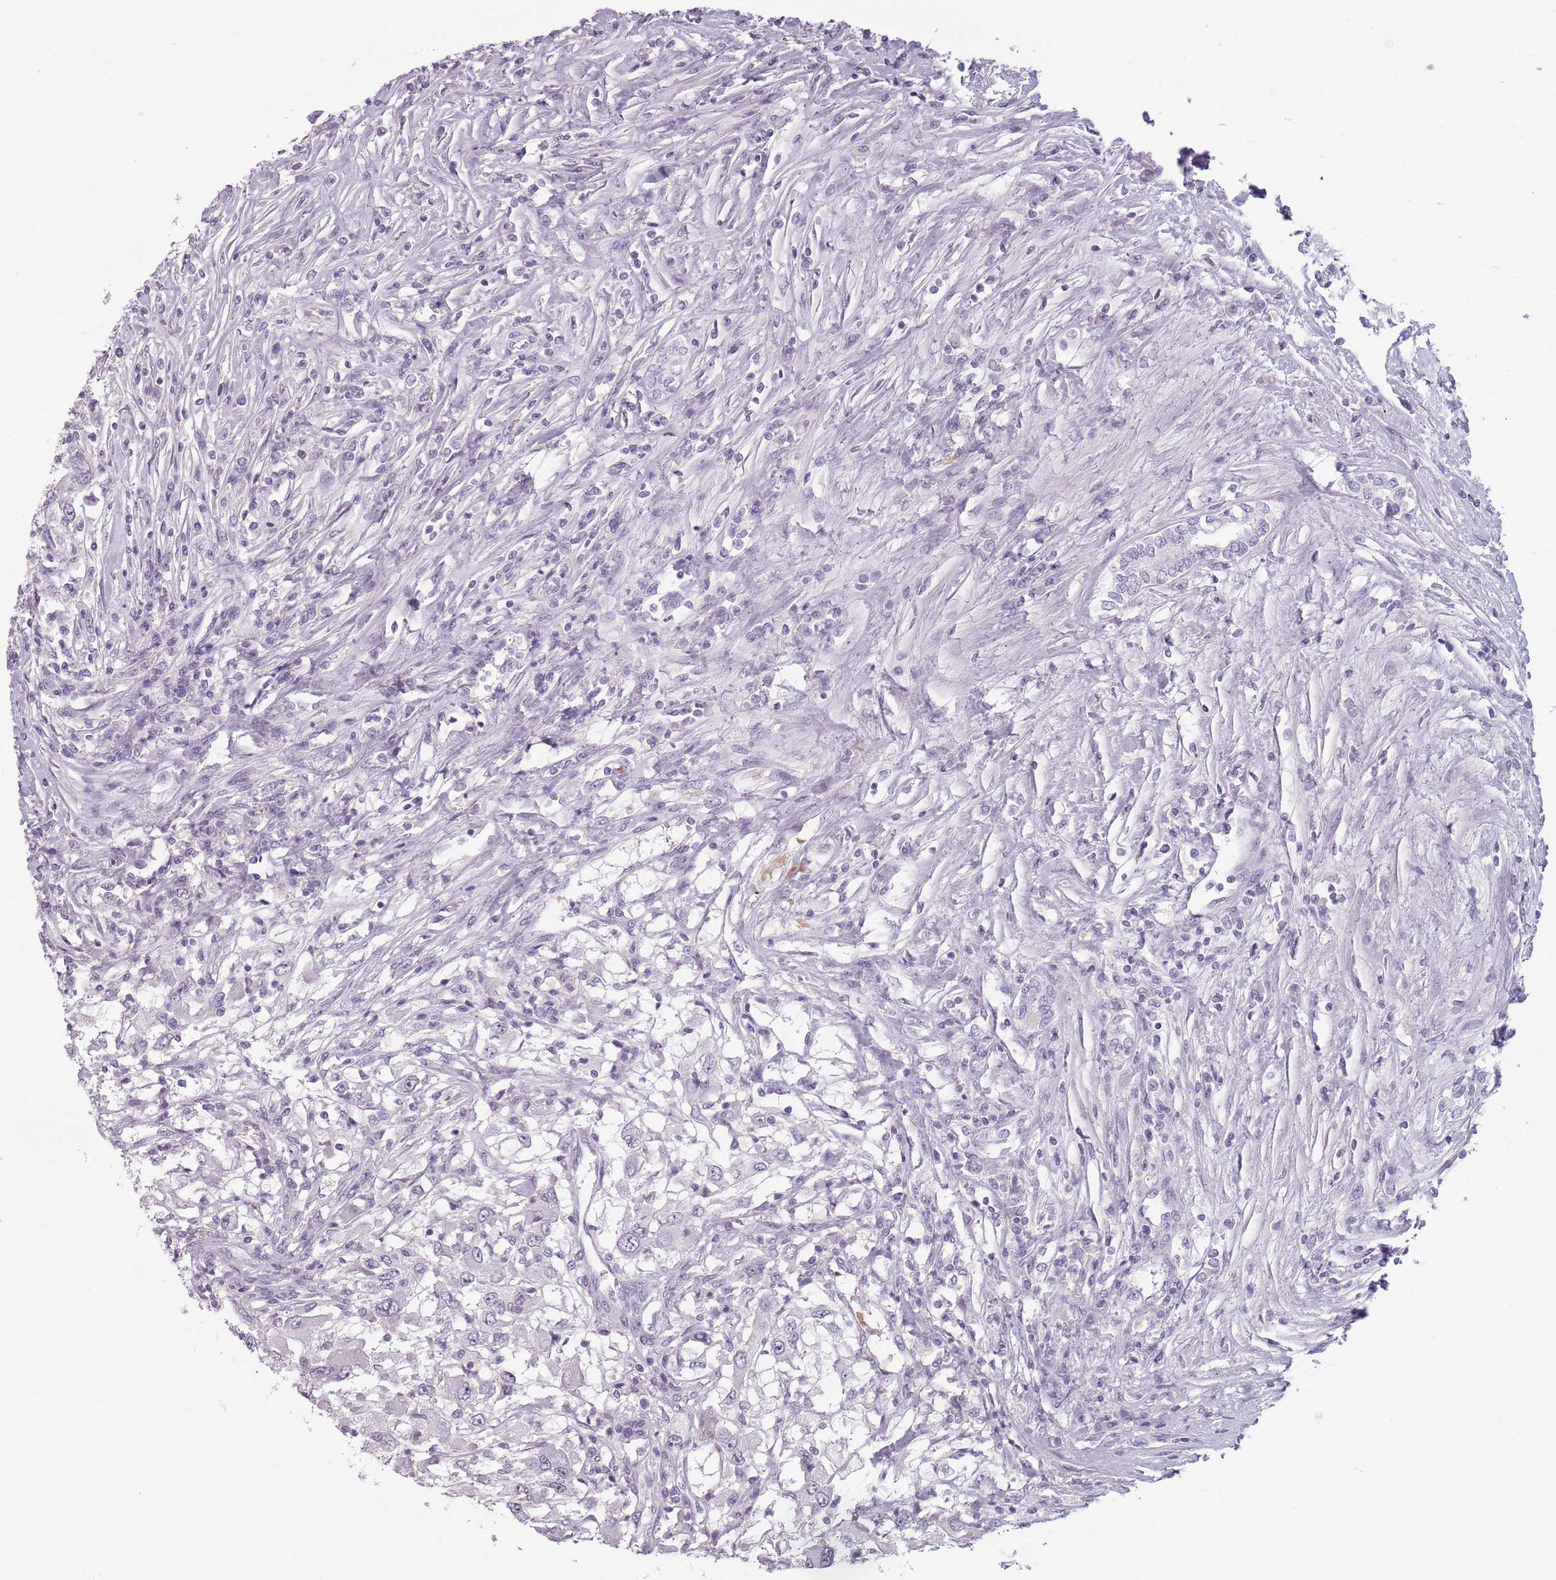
{"staining": {"intensity": "negative", "quantity": "none", "location": "none"}, "tissue": "renal cancer", "cell_type": "Tumor cells", "image_type": "cancer", "snomed": [{"axis": "morphology", "description": "Adenocarcinoma, NOS"}, {"axis": "topography", "description": "Kidney"}], "caption": "DAB (3,3'-diaminobenzidine) immunohistochemical staining of human renal cancer (adenocarcinoma) shows no significant staining in tumor cells.", "gene": "PIEZO1", "patient": {"sex": "female", "age": 67}}